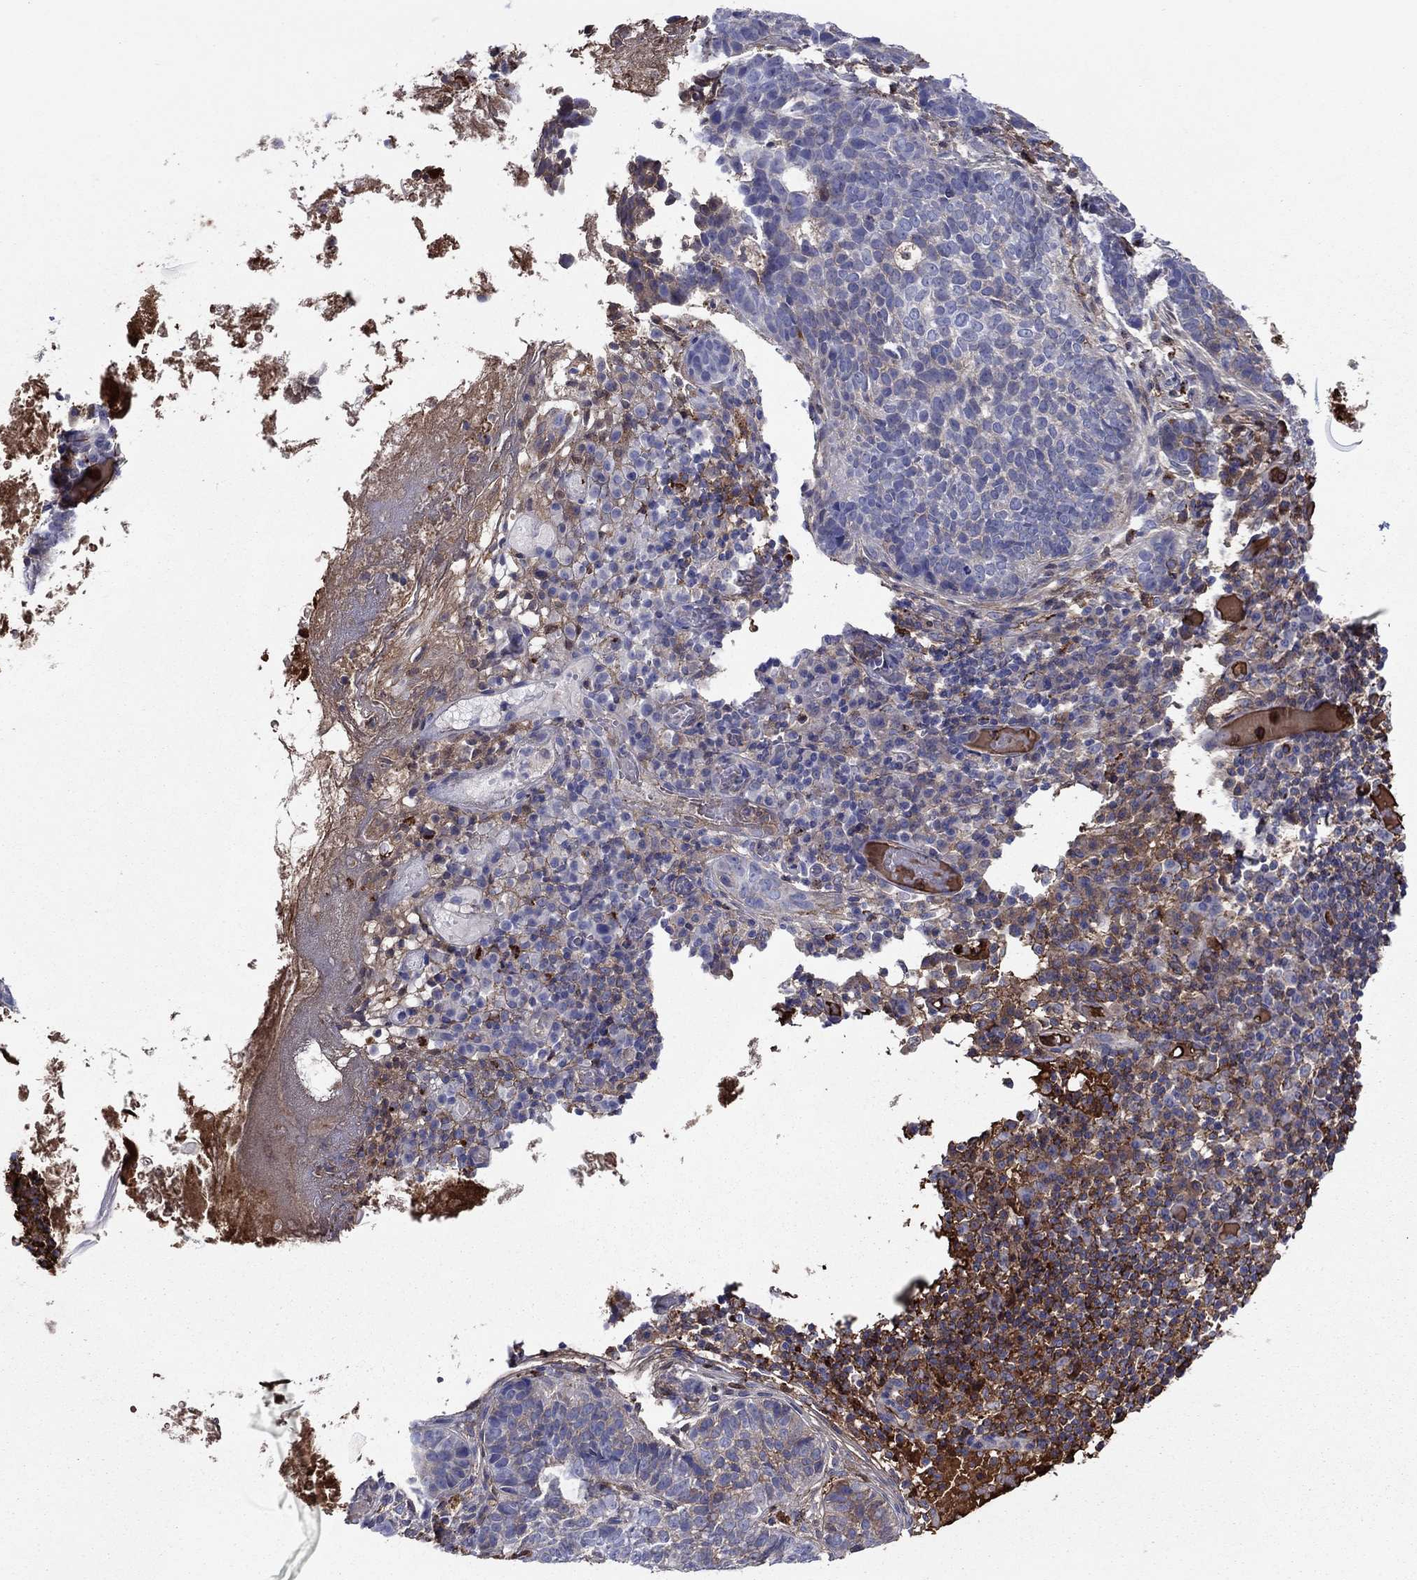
{"staining": {"intensity": "moderate", "quantity": "<25%", "location": "cytoplasmic/membranous"}, "tissue": "skin cancer", "cell_type": "Tumor cells", "image_type": "cancer", "snomed": [{"axis": "morphology", "description": "Basal cell carcinoma"}, {"axis": "topography", "description": "Skin"}], "caption": "Protein staining displays moderate cytoplasmic/membranous staining in approximately <25% of tumor cells in basal cell carcinoma (skin).", "gene": "HPX", "patient": {"sex": "female", "age": 69}}